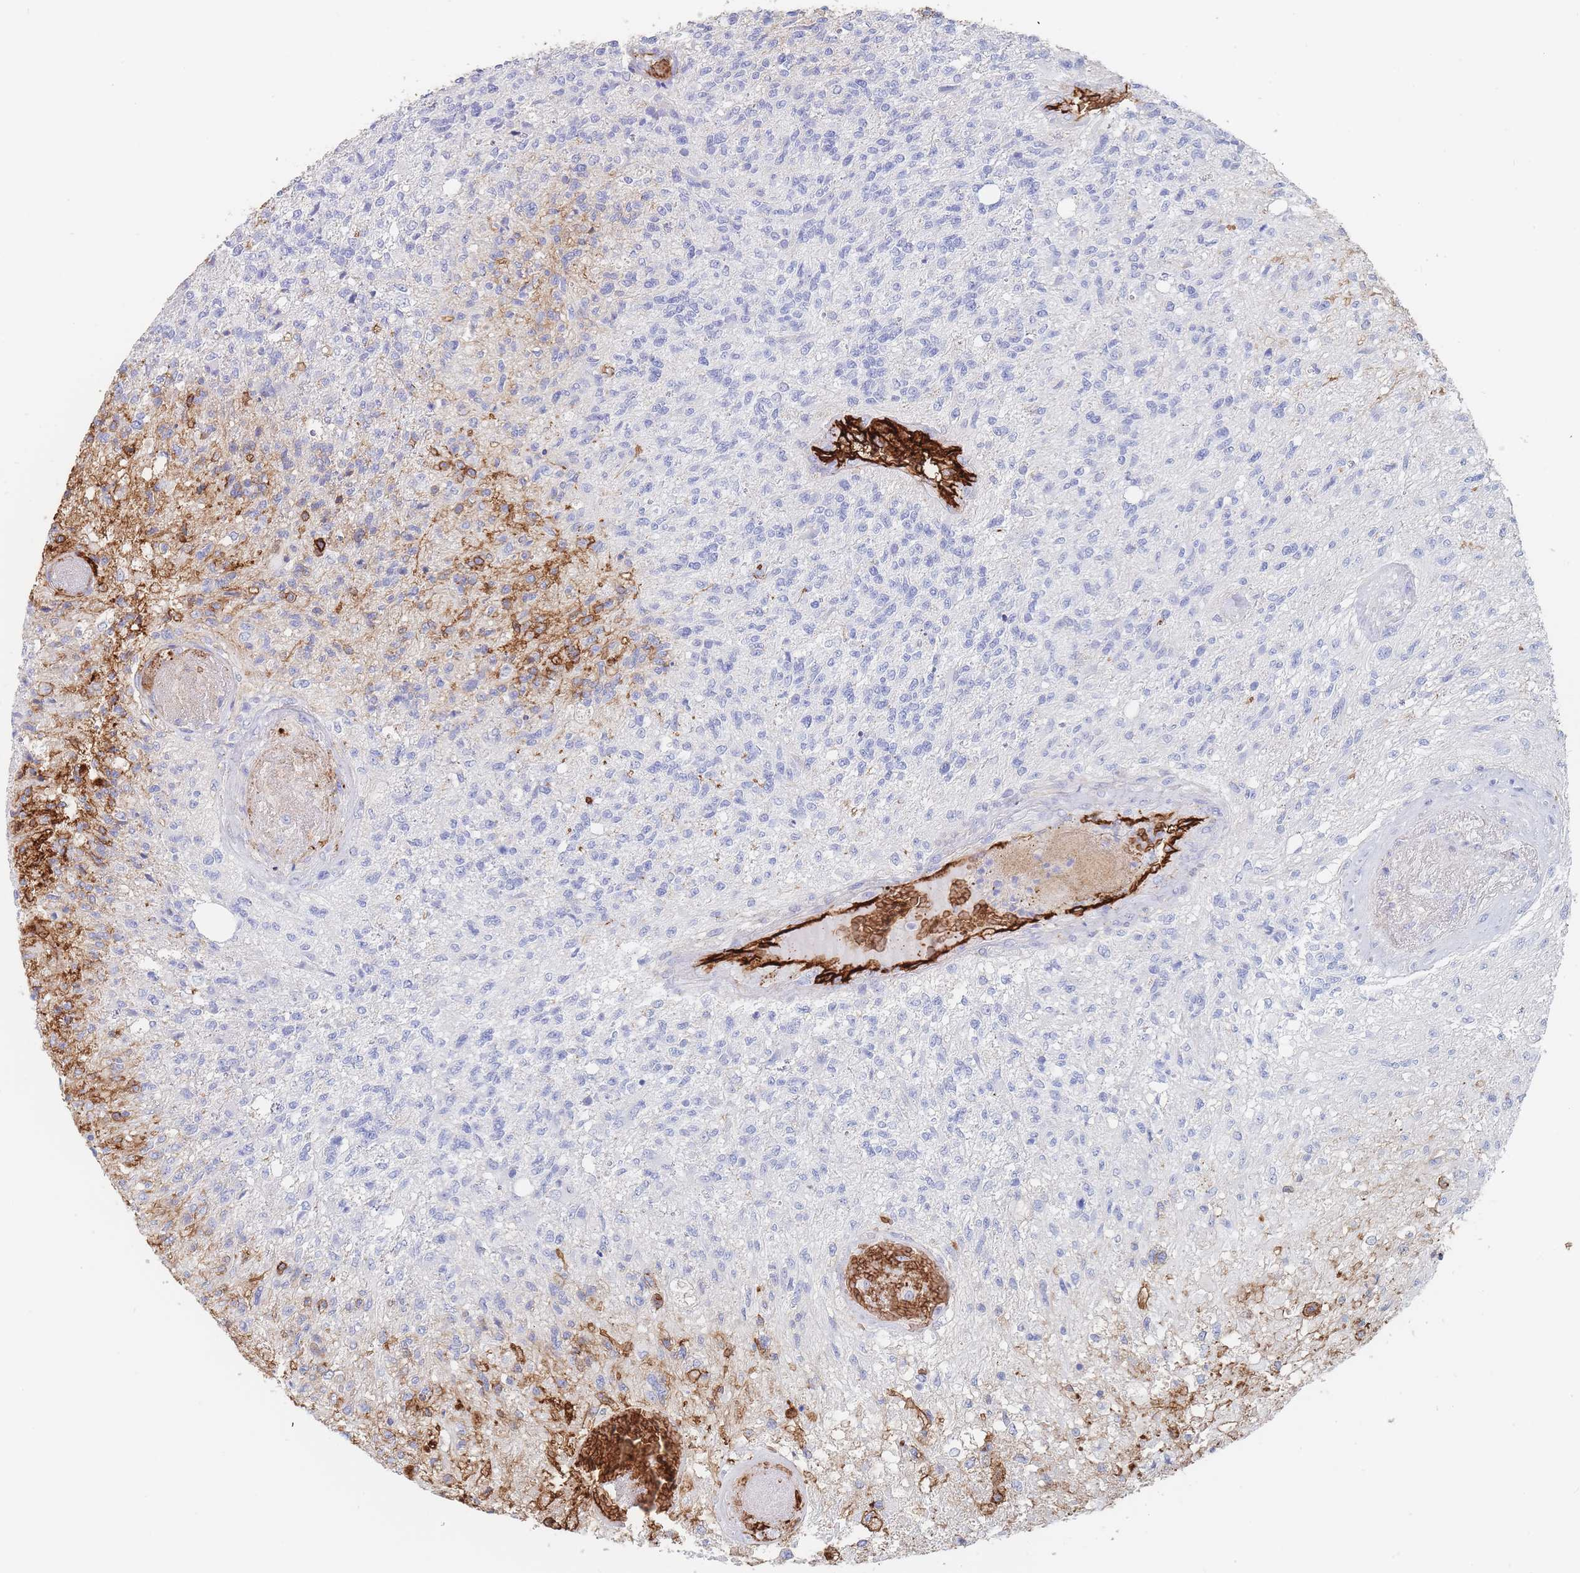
{"staining": {"intensity": "negative", "quantity": "none", "location": "none"}, "tissue": "glioma", "cell_type": "Tumor cells", "image_type": "cancer", "snomed": [{"axis": "morphology", "description": "Glioma, malignant, High grade"}, {"axis": "topography", "description": "Brain"}], "caption": "A photomicrograph of human glioma is negative for staining in tumor cells.", "gene": "SLC2A1", "patient": {"sex": "male", "age": 56}}